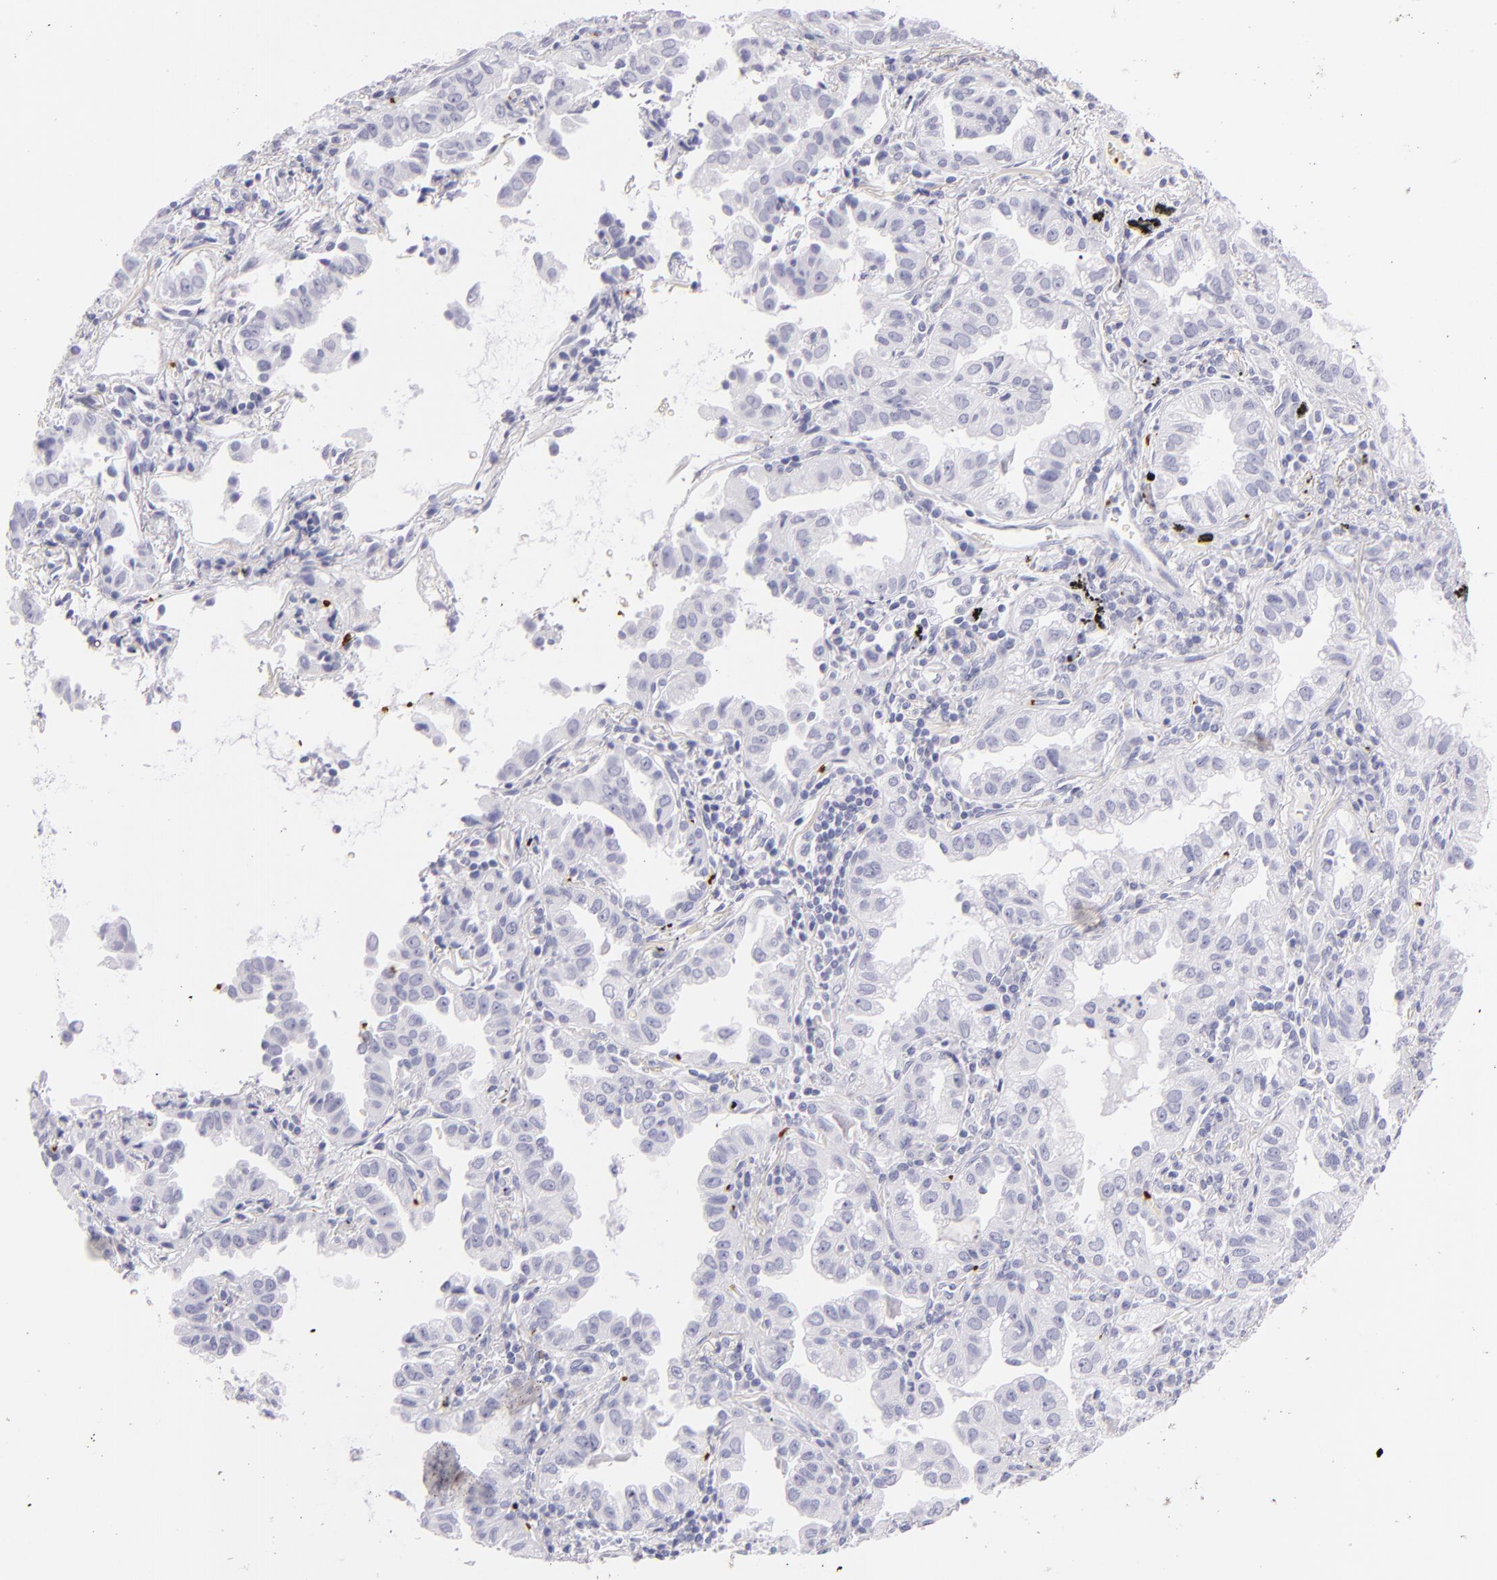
{"staining": {"intensity": "negative", "quantity": "none", "location": "none"}, "tissue": "lung cancer", "cell_type": "Tumor cells", "image_type": "cancer", "snomed": [{"axis": "morphology", "description": "Adenocarcinoma, NOS"}, {"axis": "topography", "description": "Lung"}], "caption": "Tumor cells show no significant expression in adenocarcinoma (lung).", "gene": "GP1BA", "patient": {"sex": "female", "age": 50}}